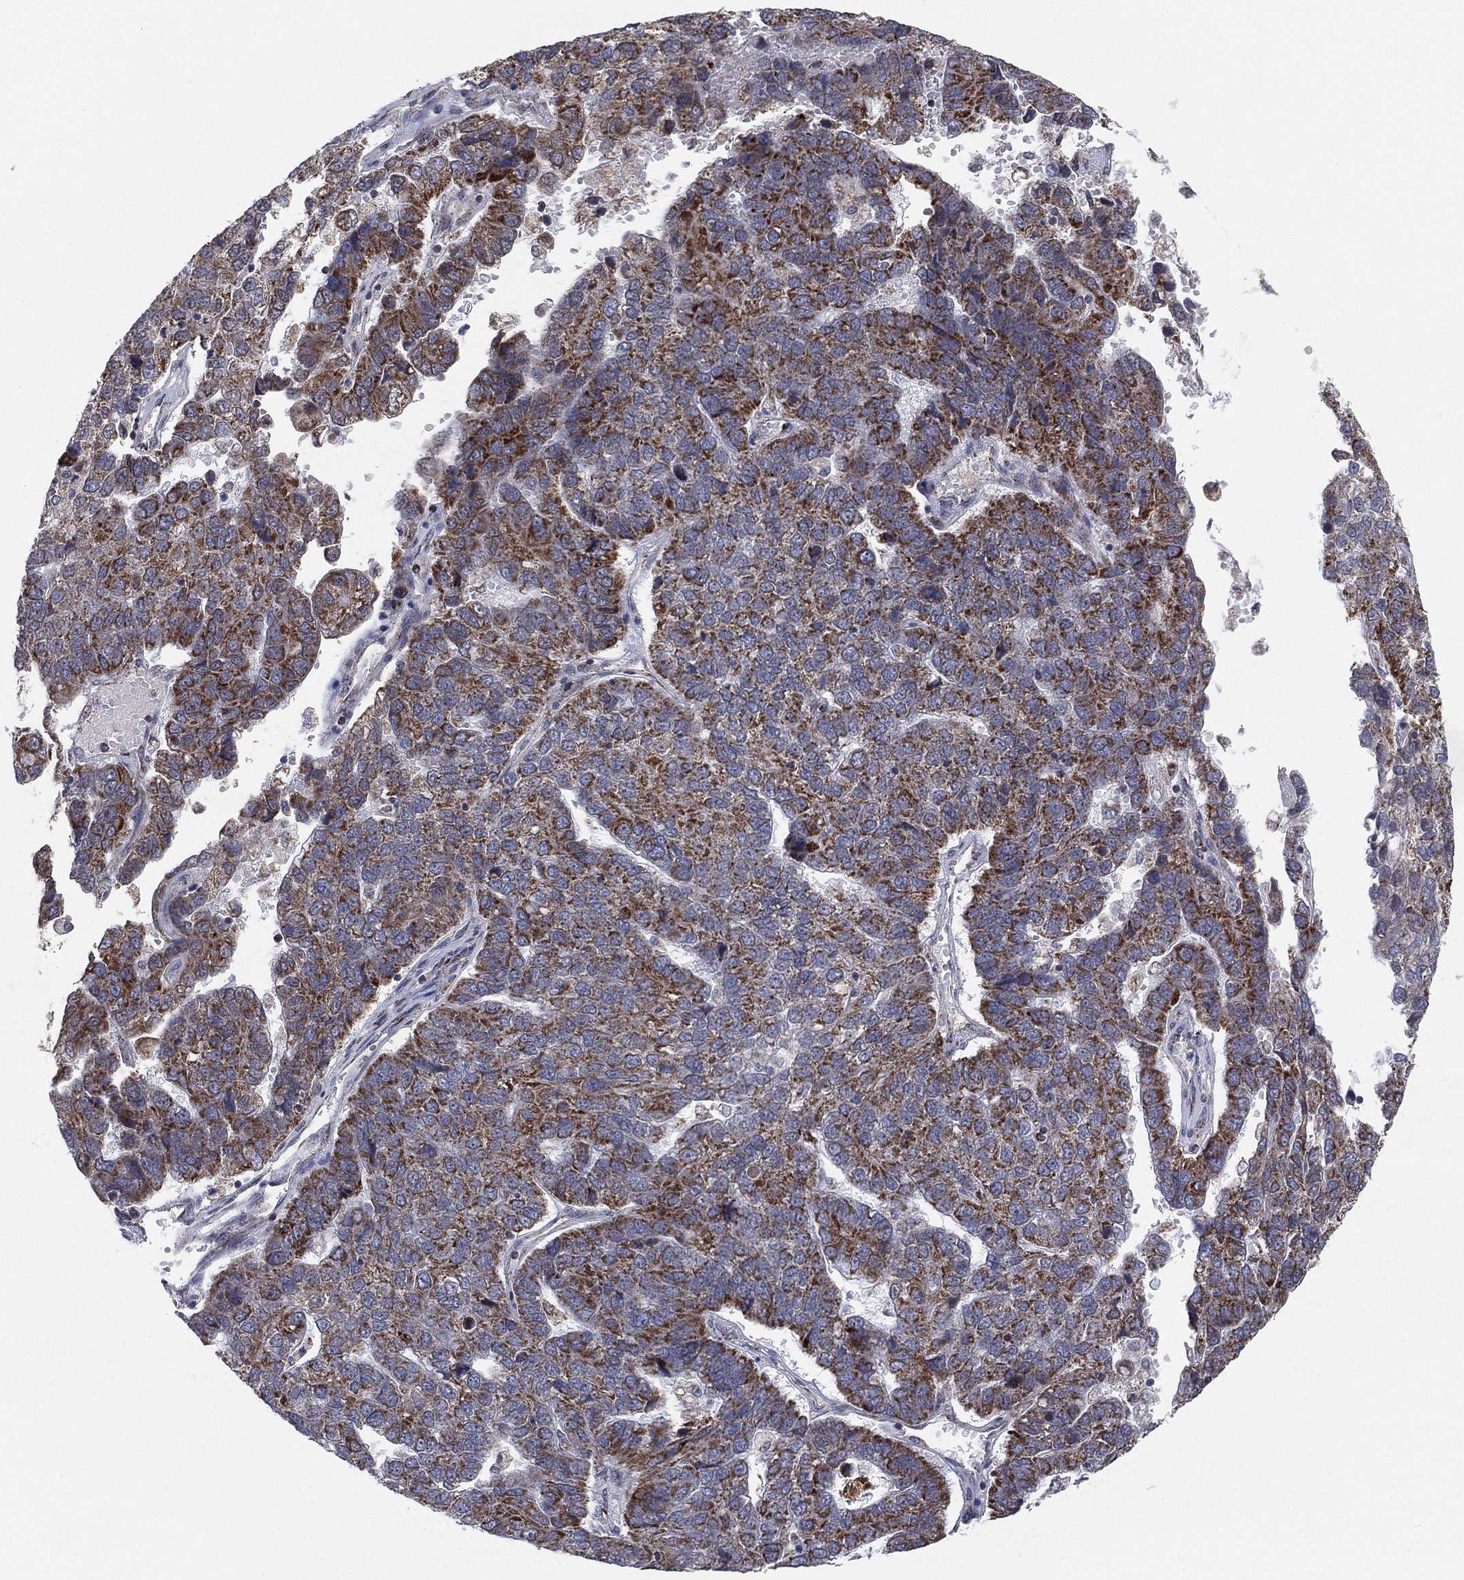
{"staining": {"intensity": "strong", "quantity": "25%-75%", "location": "cytoplasmic/membranous"}, "tissue": "pancreatic cancer", "cell_type": "Tumor cells", "image_type": "cancer", "snomed": [{"axis": "morphology", "description": "Adenocarcinoma, NOS"}, {"axis": "topography", "description": "Pancreas"}], "caption": "The immunohistochemical stain highlights strong cytoplasmic/membranous positivity in tumor cells of pancreatic adenocarcinoma tissue. The staining was performed using DAB, with brown indicating positive protein expression. Nuclei are stained blue with hematoxylin.", "gene": "PSMG4", "patient": {"sex": "female", "age": 61}}